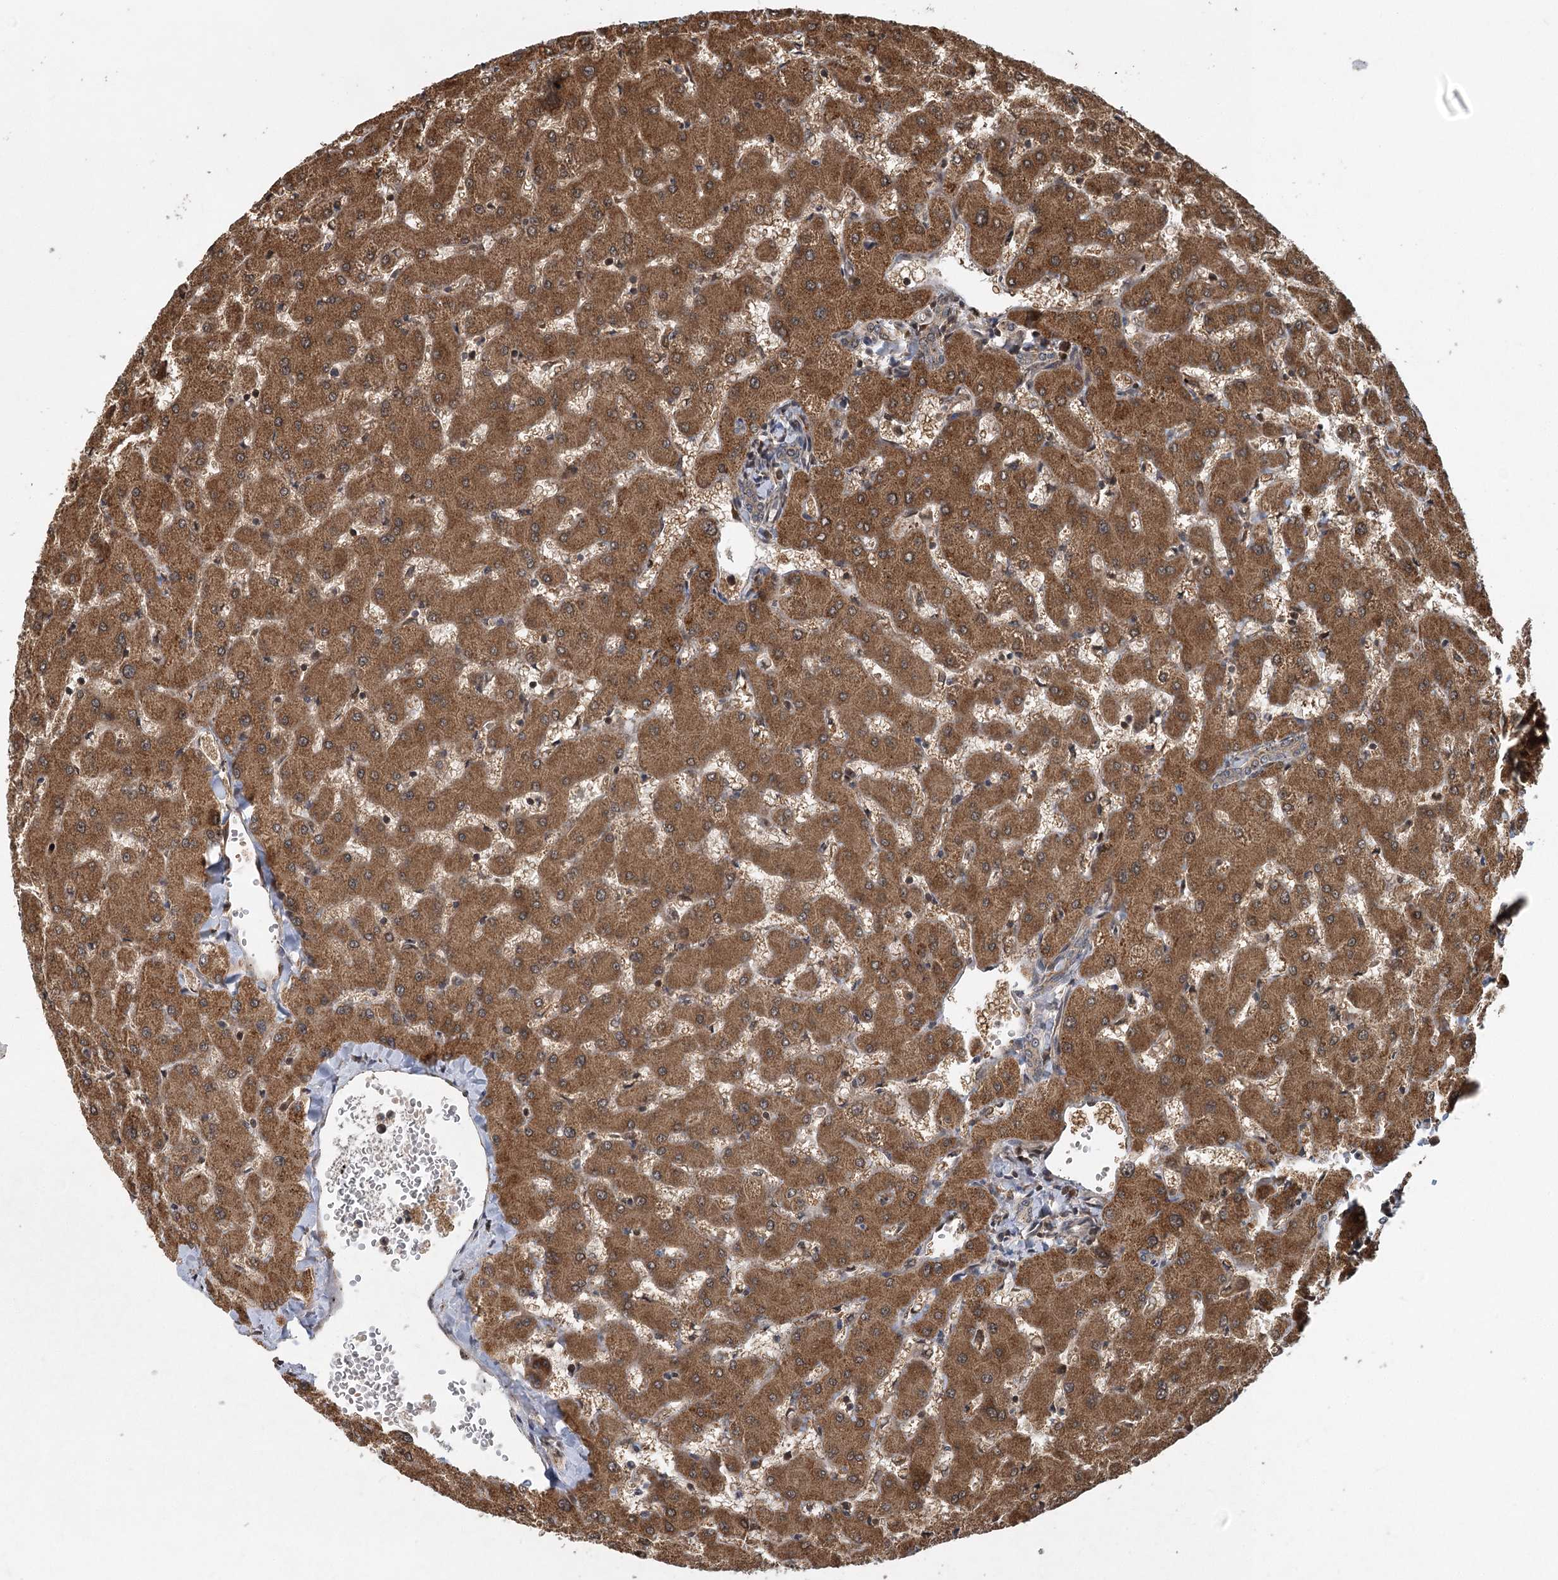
{"staining": {"intensity": "weak", "quantity": ">75%", "location": "cytoplasmic/membranous"}, "tissue": "liver", "cell_type": "Cholangiocytes", "image_type": "normal", "snomed": [{"axis": "morphology", "description": "Normal tissue, NOS"}, {"axis": "topography", "description": "Liver"}], "caption": "Brown immunohistochemical staining in unremarkable human liver reveals weak cytoplasmic/membranous expression in about >75% of cholangiocytes.", "gene": "INSIG2", "patient": {"sex": "female", "age": 63}}